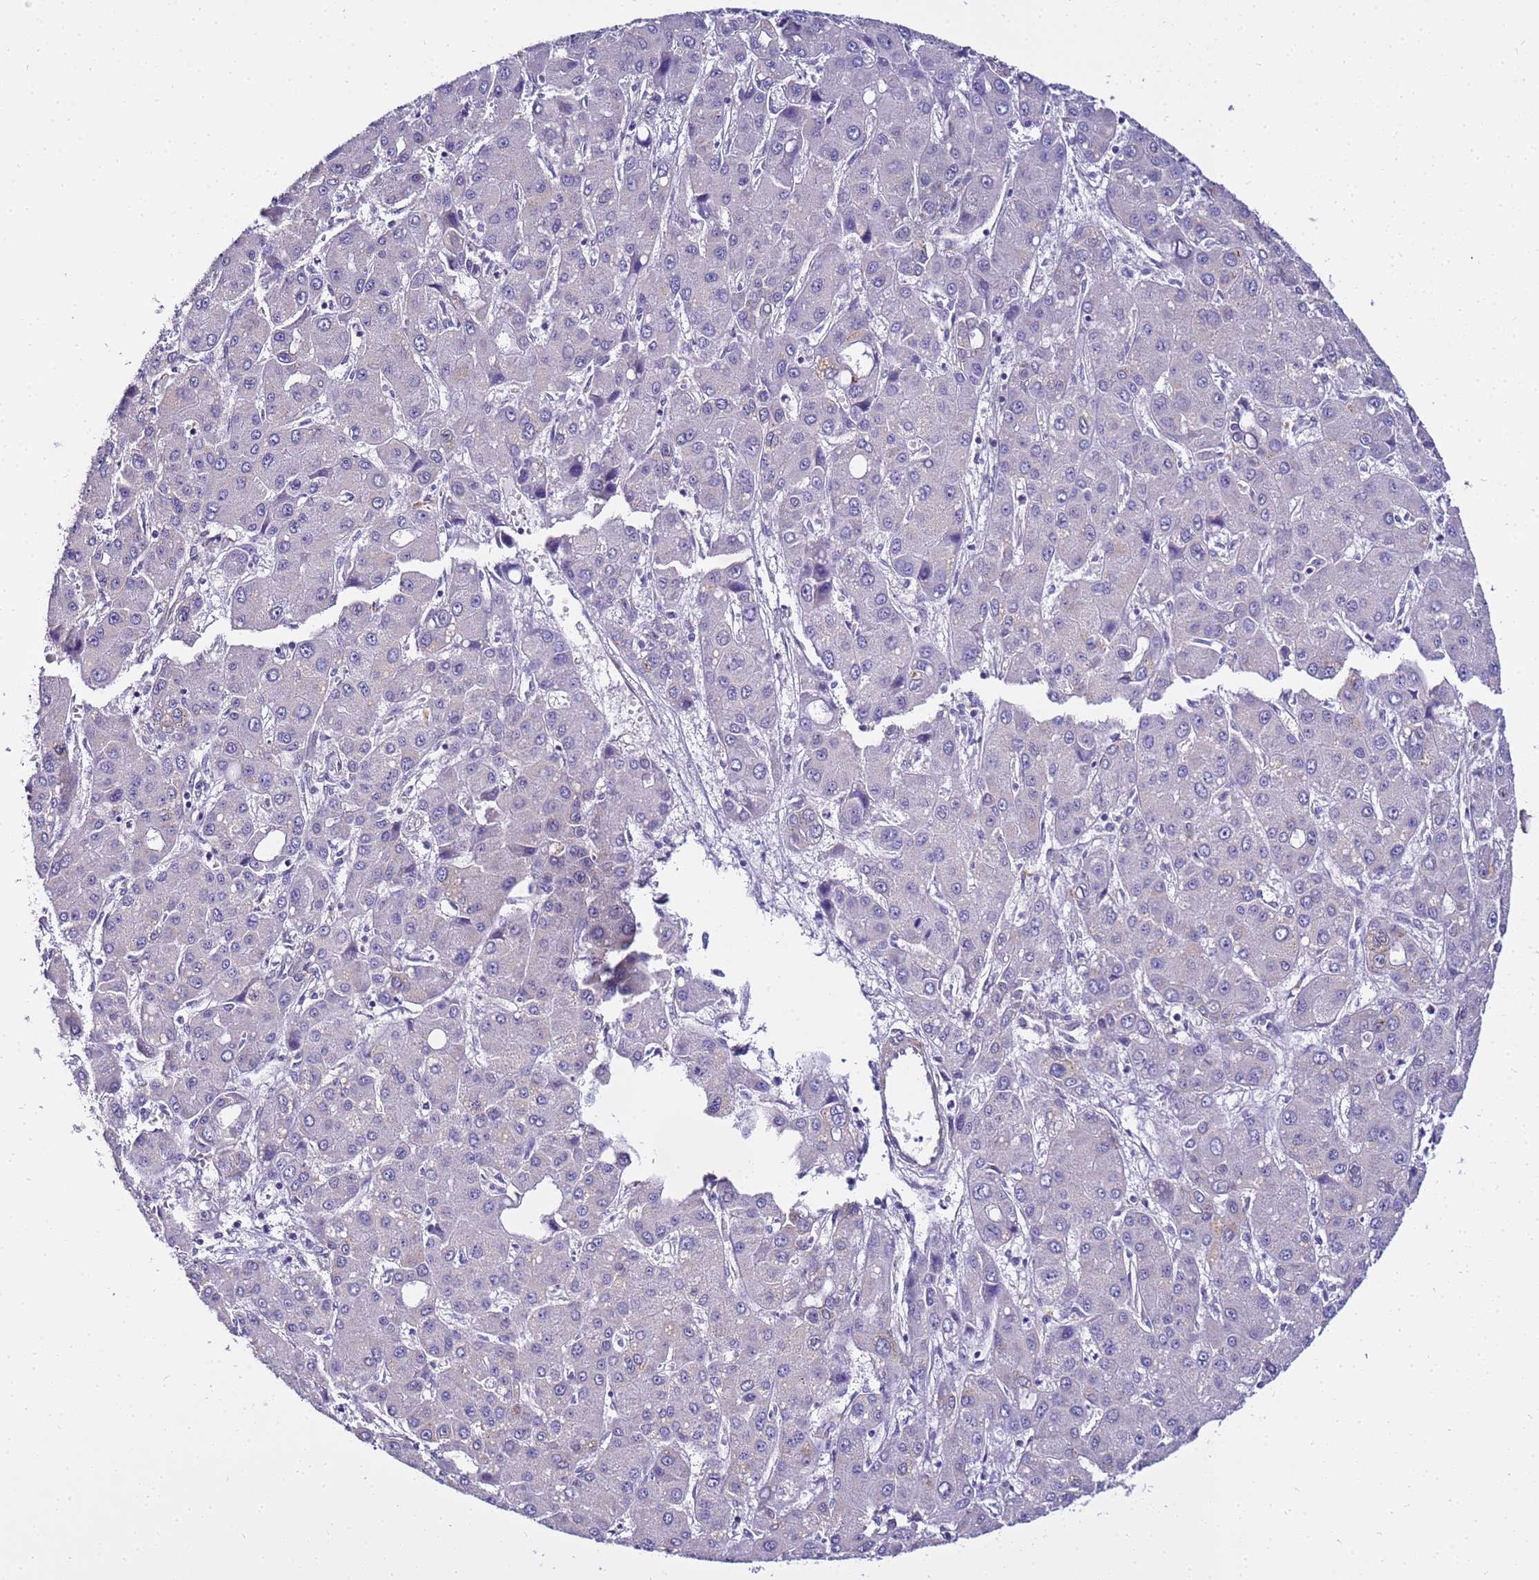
{"staining": {"intensity": "negative", "quantity": "none", "location": "none"}, "tissue": "liver cancer", "cell_type": "Tumor cells", "image_type": "cancer", "snomed": [{"axis": "morphology", "description": "Carcinoma, Hepatocellular, NOS"}, {"axis": "topography", "description": "Liver"}], "caption": "Immunohistochemical staining of liver cancer exhibits no significant staining in tumor cells. (Brightfield microscopy of DAB (3,3'-diaminobenzidine) IHC at high magnification).", "gene": "FAM166B", "patient": {"sex": "male", "age": 55}}